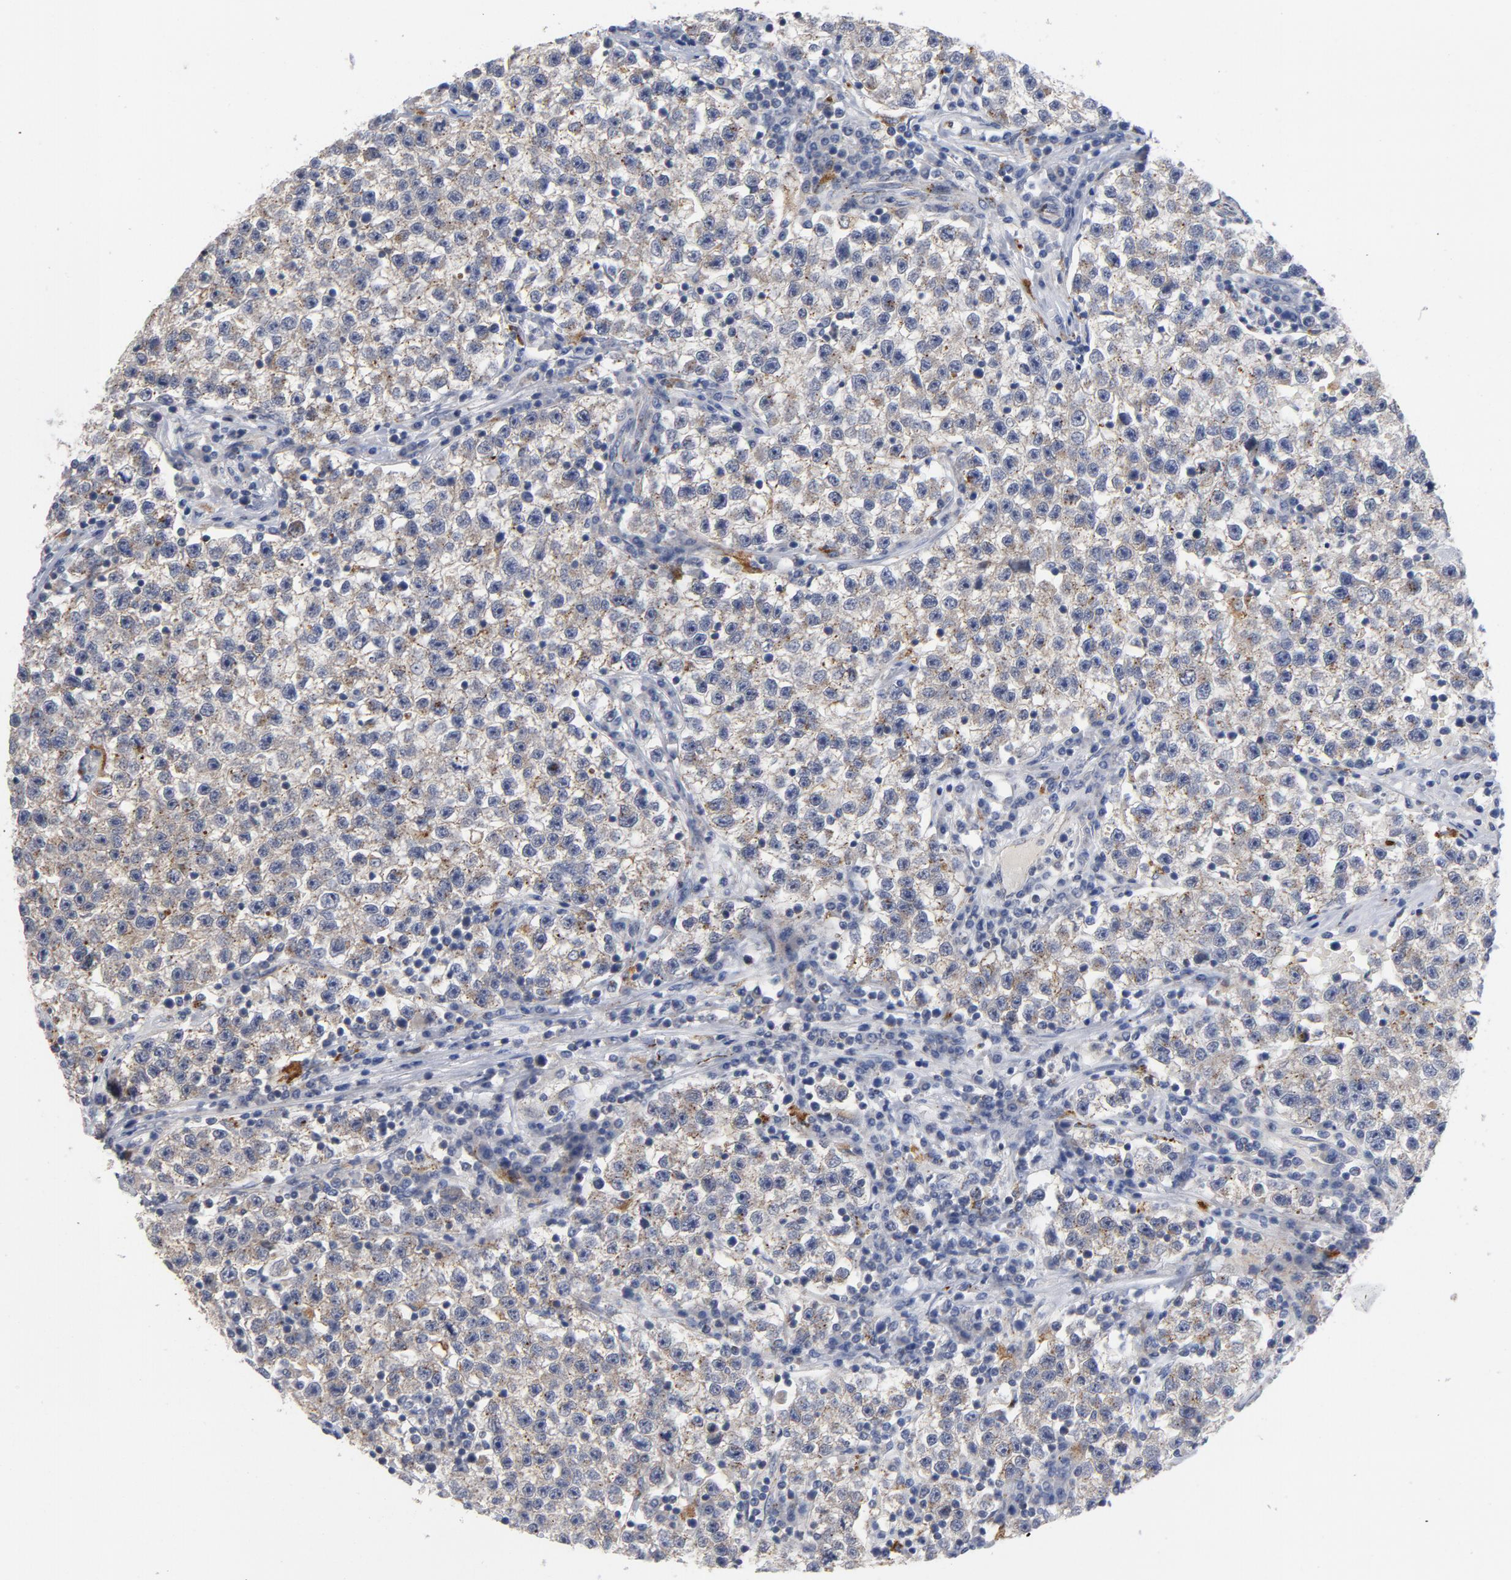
{"staining": {"intensity": "weak", "quantity": ">75%", "location": "cytoplasmic/membranous"}, "tissue": "testis cancer", "cell_type": "Tumor cells", "image_type": "cancer", "snomed": [{"axis": "morphology", "description": "Seminoma, NOS"}, {"axis": "topography", "description": "Testis"}], "caption": "Human testis cancer stained with a brown dye displays weak cytoplasmic/membranous positive expression in approximately >75% of tumor cells.", "gene": "AKT2", "patient": {"sex": "male", "age": 22}}